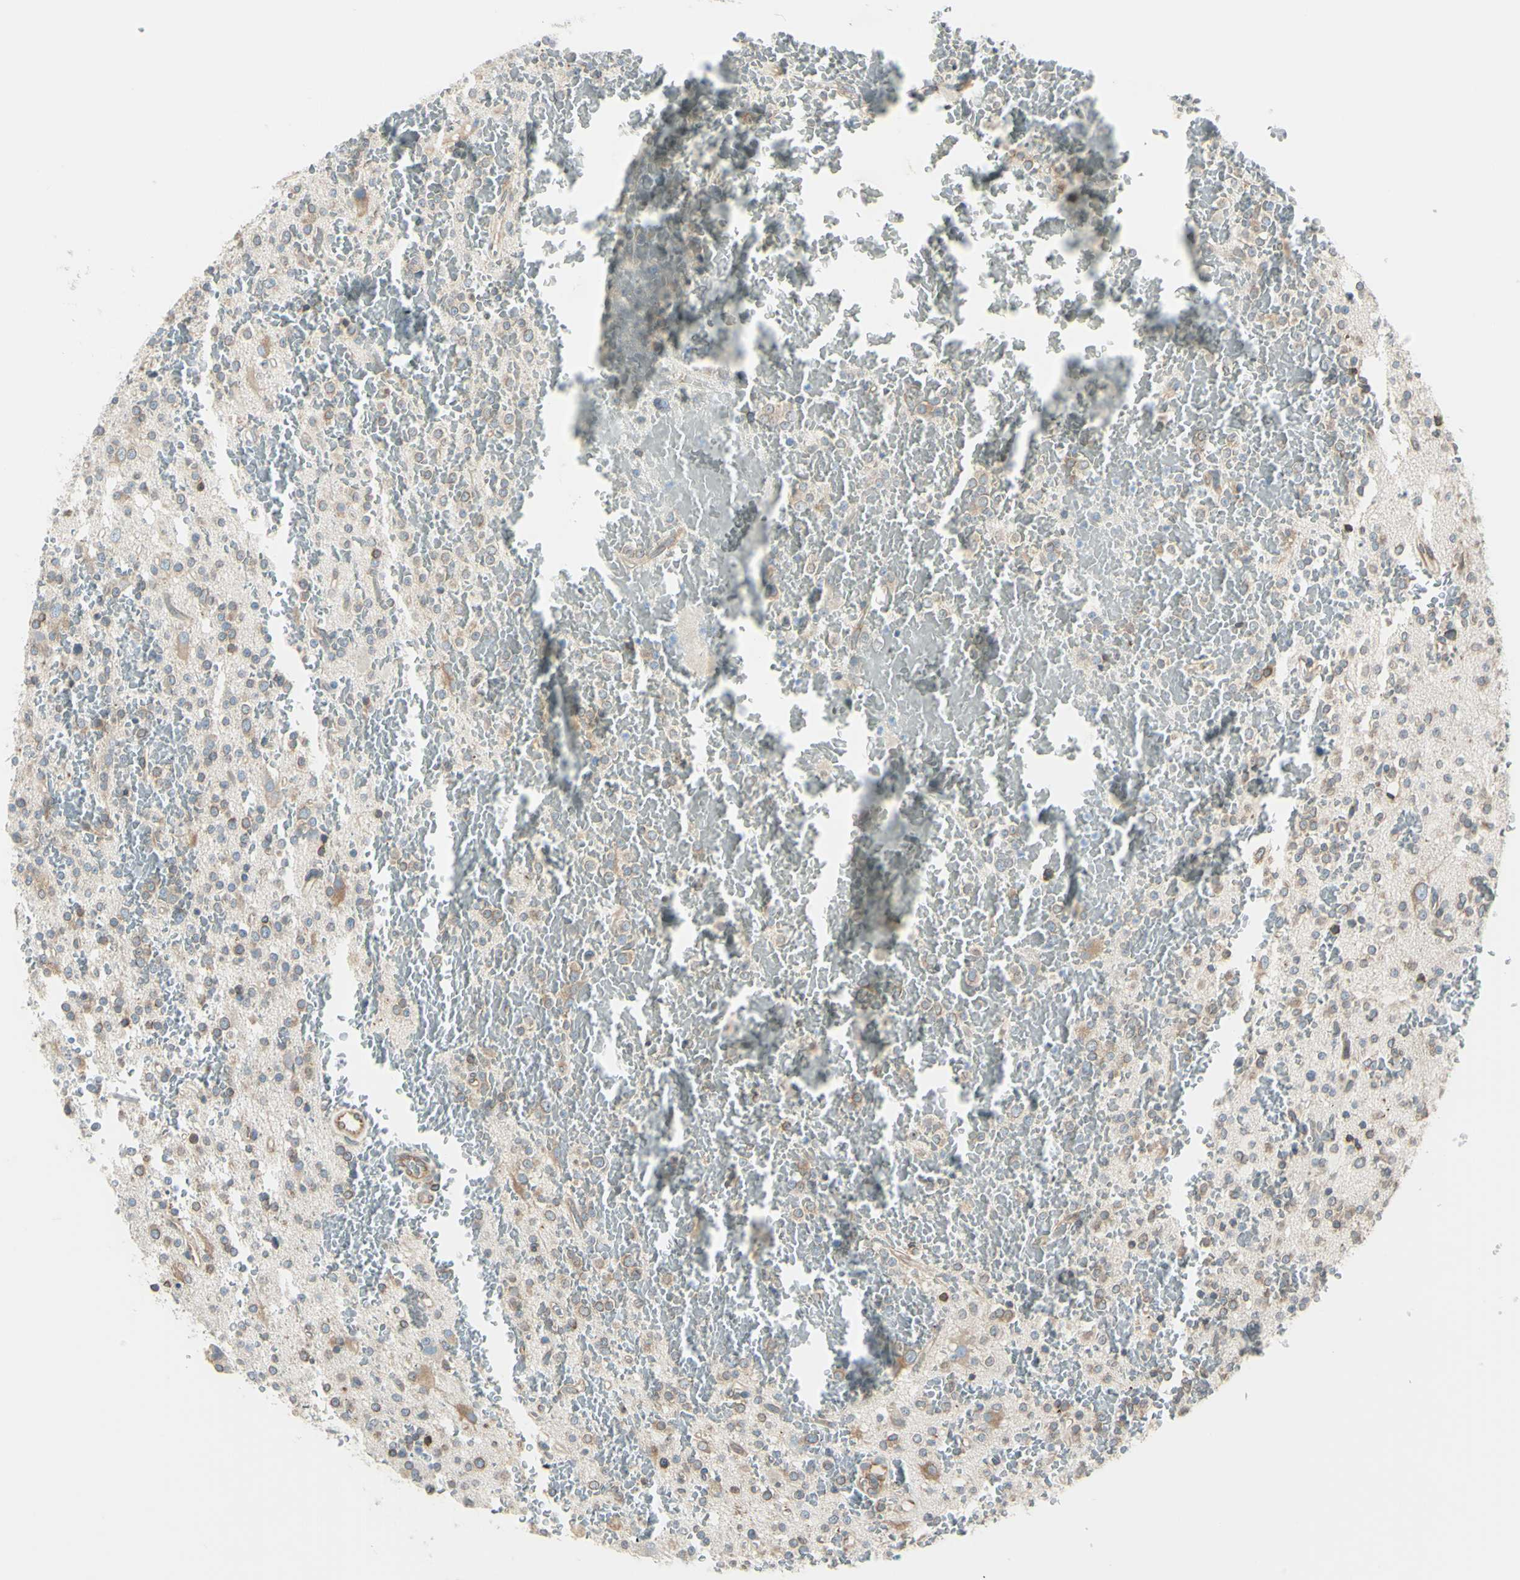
{"staining": {"intensity": "moderate", "quantity": ">75%", "location": "cytoplasmic/membranous"}, "tissue": "glioma", "cell_type": "Tumor cells", "image_type": "cancer", "snomed": [{"axis": "morphology", "description": "Glioma, malignant, High grade"}, {"axis": "topography", "description": "Brain"}], "caption": "Protein expression analysis of human high-grade glioma (malignant) reveals moderate cytoplasmic/membranous positivity in approximately >75% of tumor cells.", "gene": "SELENOS", "patient": {"sex": "male", "age": 47}}